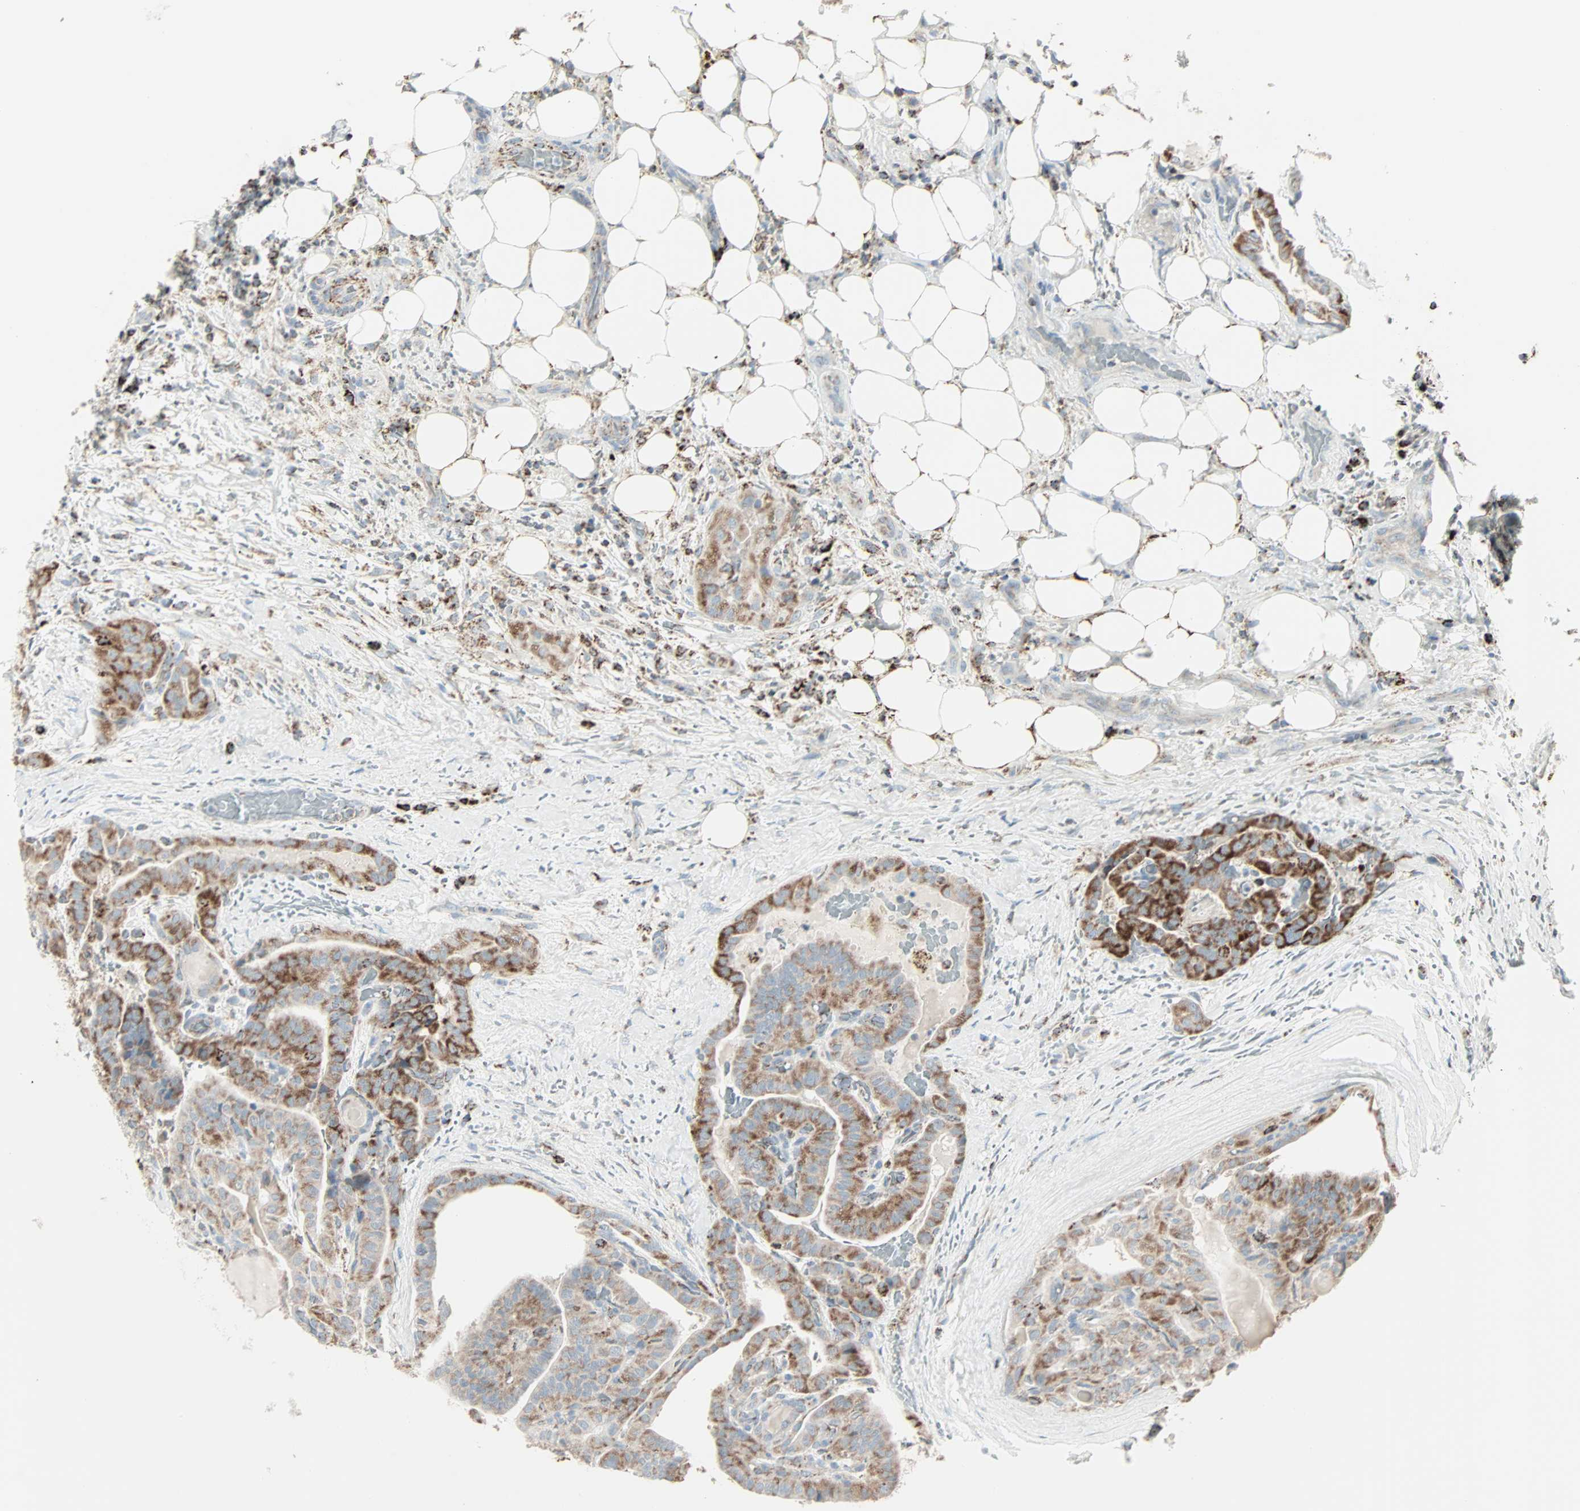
{"staining": {"intensity": "moderate", "quantity": "25%-75%", "location": "cytoplasmic/membranous"}, "tissue": "thyroid cancer", "cell_type": "Tumor cells", "image_type": "cancer", "snomed": [{"axis": "morphology", "description": "Papillary adenocarcinoma, NOS"}, {"axis": "topography", "description": "Thyroid gland"}], "caption": "Protein analysis of thyroid papillary adenocarcinoma tissue reveals moderate cytoplasmic/membranous positivity in about 25%-75% of tumor cells.", "gene": "IDH2", "patient": {"sex": "male", "age": 77}}